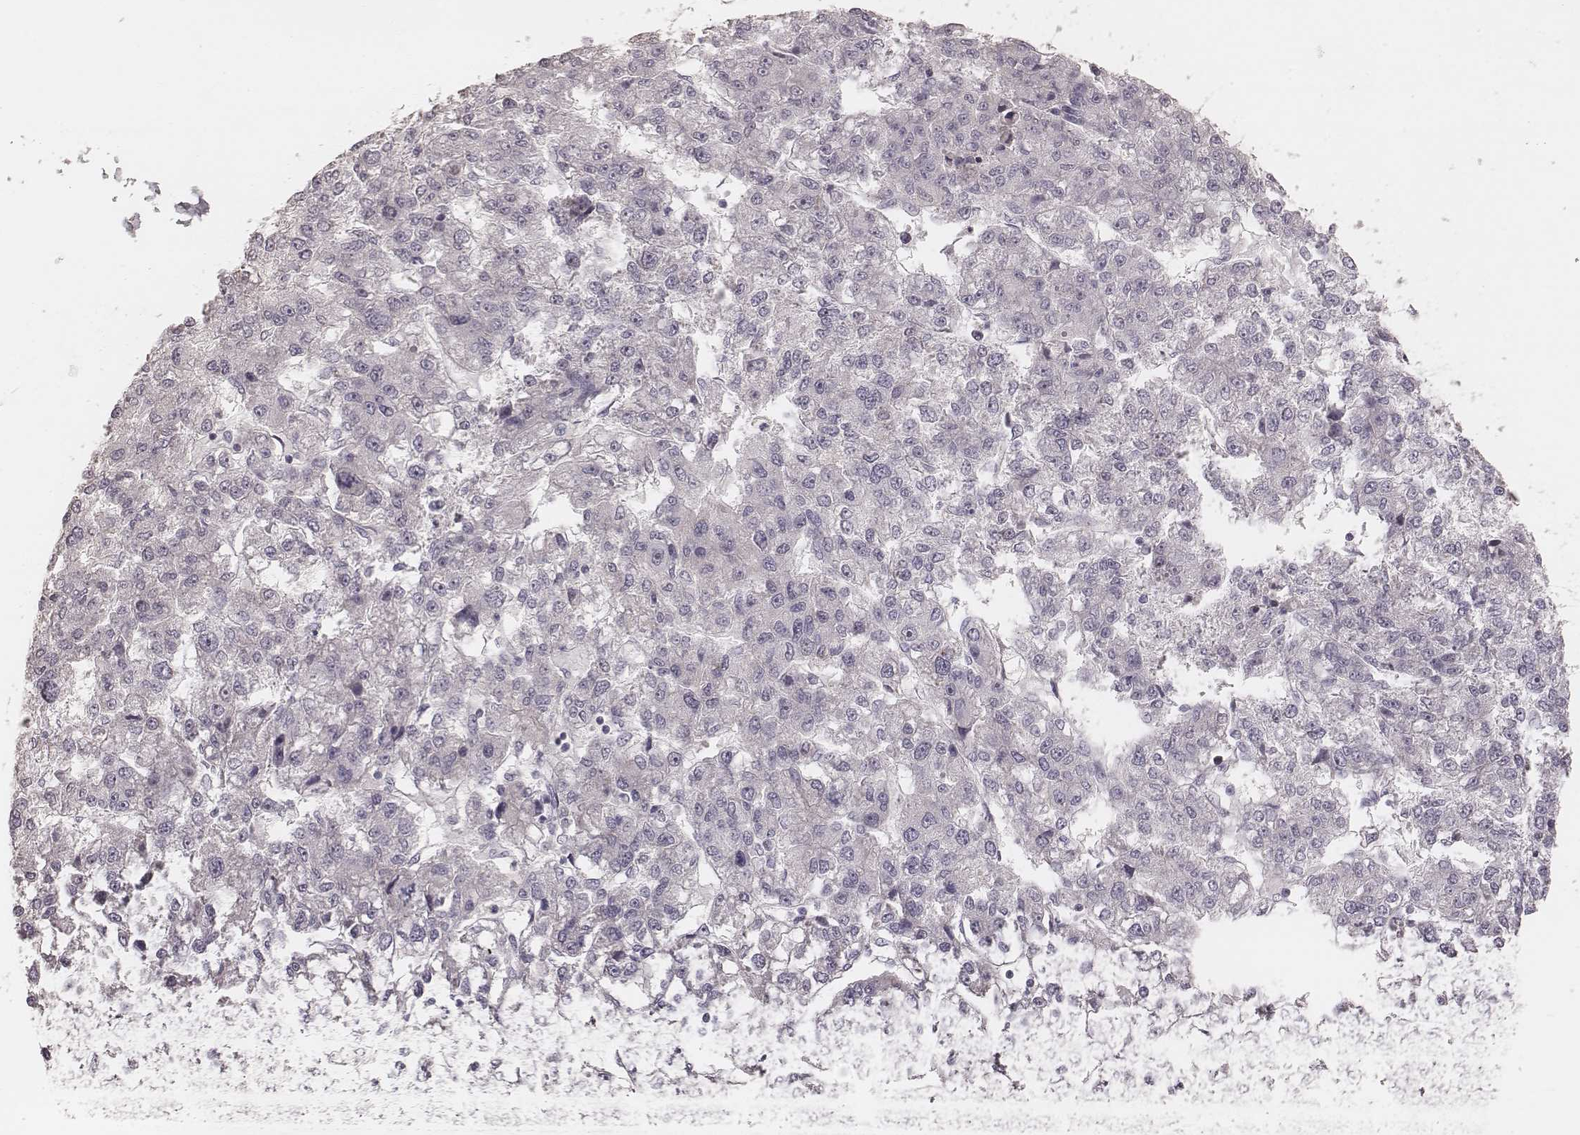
{"staining": {"intensity": "negative", "quantity": "none", "location": "none"}, "tissue": "liver cancer", "cell_type": "Tumor cells", "image_type": "cancer", "snomed": [{"axis": "morphology", "description": "Carcinoma, Hepatocellular, NOS"}, {"axis": "topography", "description": "Liver"}], "caption": "Histopathology image shows no significant protein staining in tumor cells of liver cancer.", "gene": "FAM13B", "patient": {"sex": "male", "age": 56}}